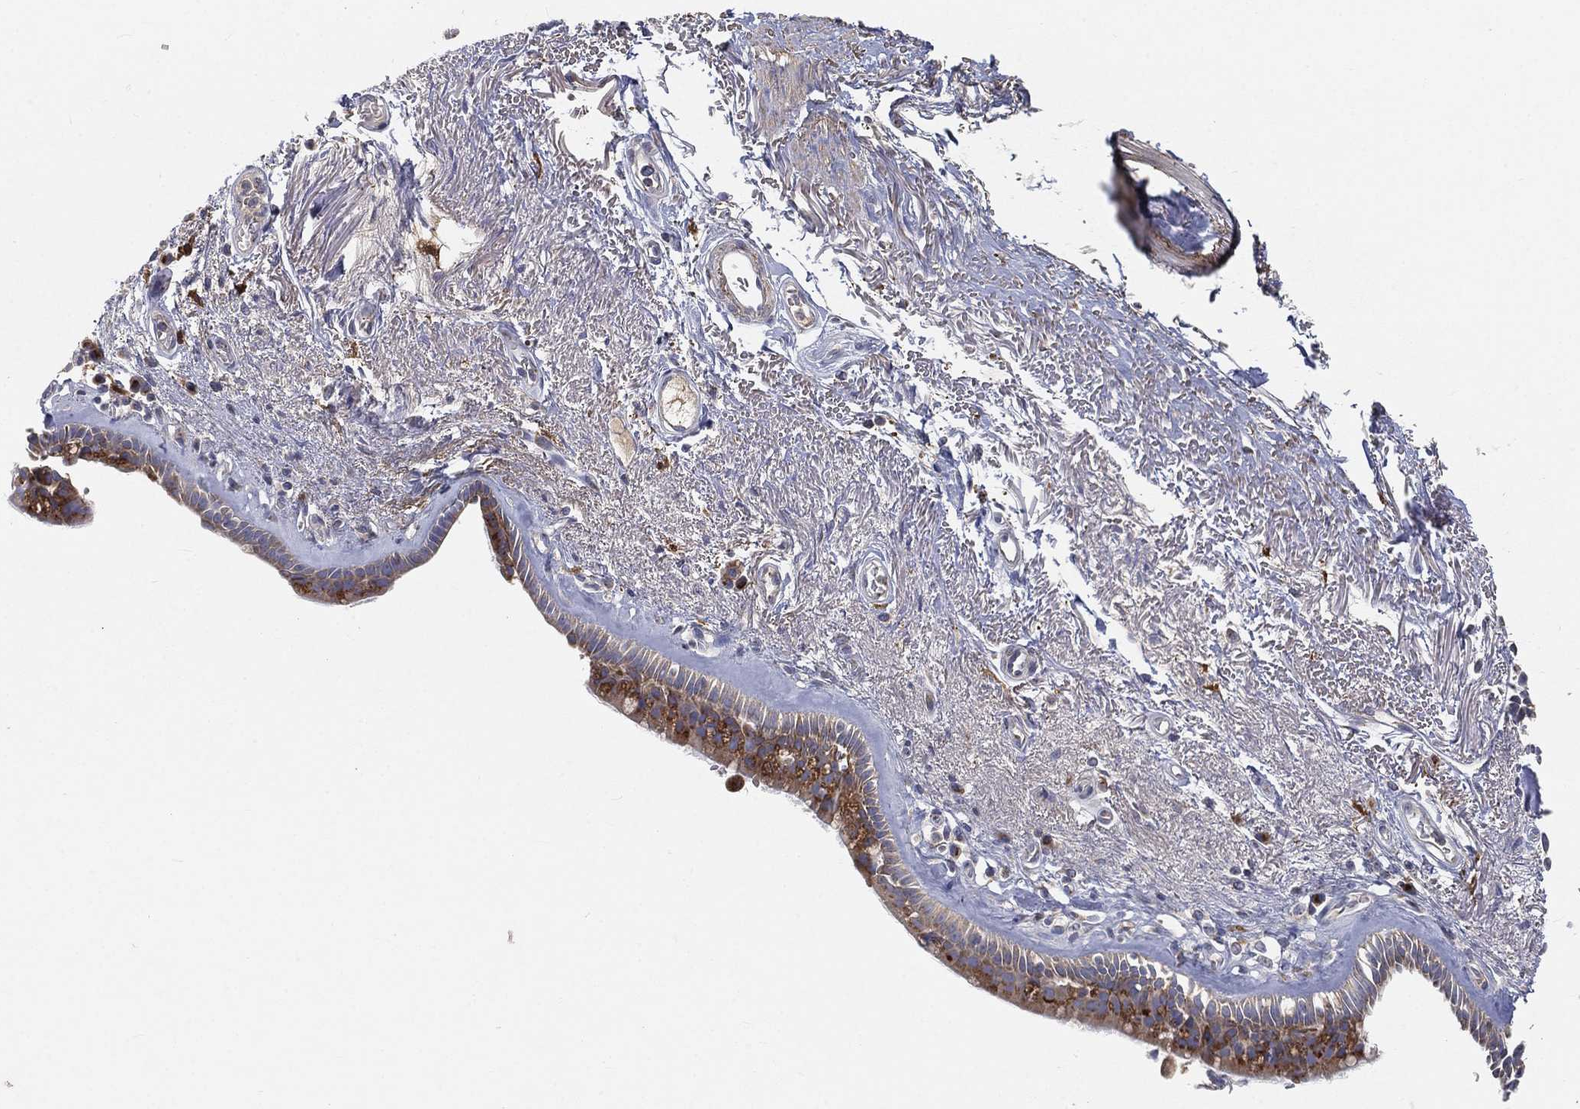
{"staining": {"intensity": "strong", "quantity": "25%-75%", "location": "cytoplasmic/membranous"}, "tissue": "bronchus", "cell_type": "Respiratory epithelial cells", "image_type": "normal", "snomed": [{"axis": "morphology", "description": "Normal tissue, NOS"}, {"axis": "topography", "description": "Bronchus"}], "caption": "Respiratory epithelial cells demonstrate strong cytoplasmic/membranous staining in about 25%-75% of cells in benign bronchus.", "gene": "CTSL", "patient": {"sex": "male", "age": 82}}